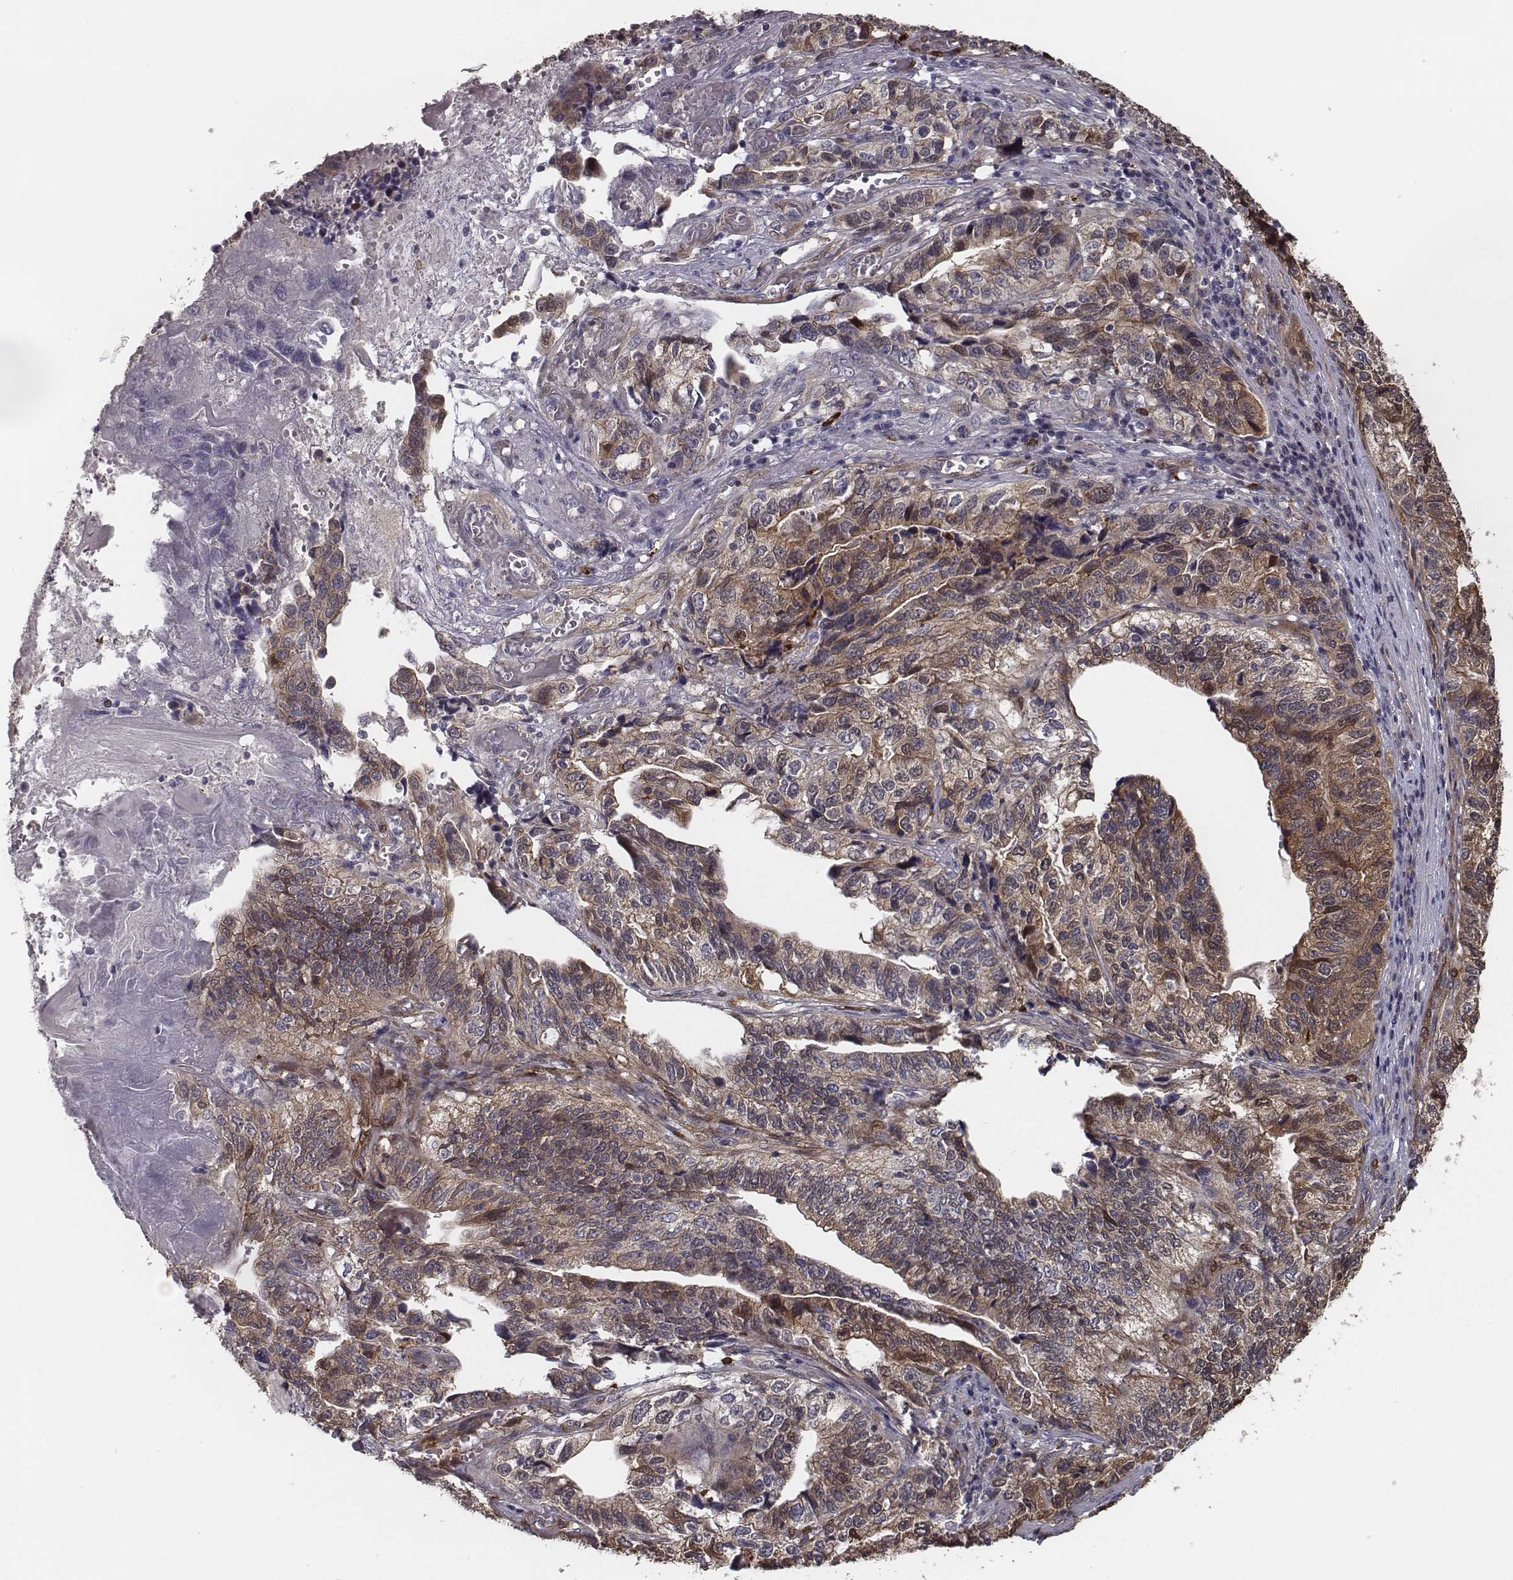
{"staining": {"intensity": "strong", "quantity": ">75%", "location": "cytoplasmic/membranous"}, "tissue": "stomach cancer", "cell_type": "Tumor cells", "image_type": "cancer", "snomed": [{"axis": "morphology", "description": "Adenocarcinoma, NOS"}, {"axis": "topography", "description": "Stomach, upper"}], "caption": "Tumor cells demonstrate strong cytoplasmic/membranous positivity in about >75% of cells in stomach cancer.", "gene": "ISYNA1", "patient": {"sex": "female", "age": 67}}